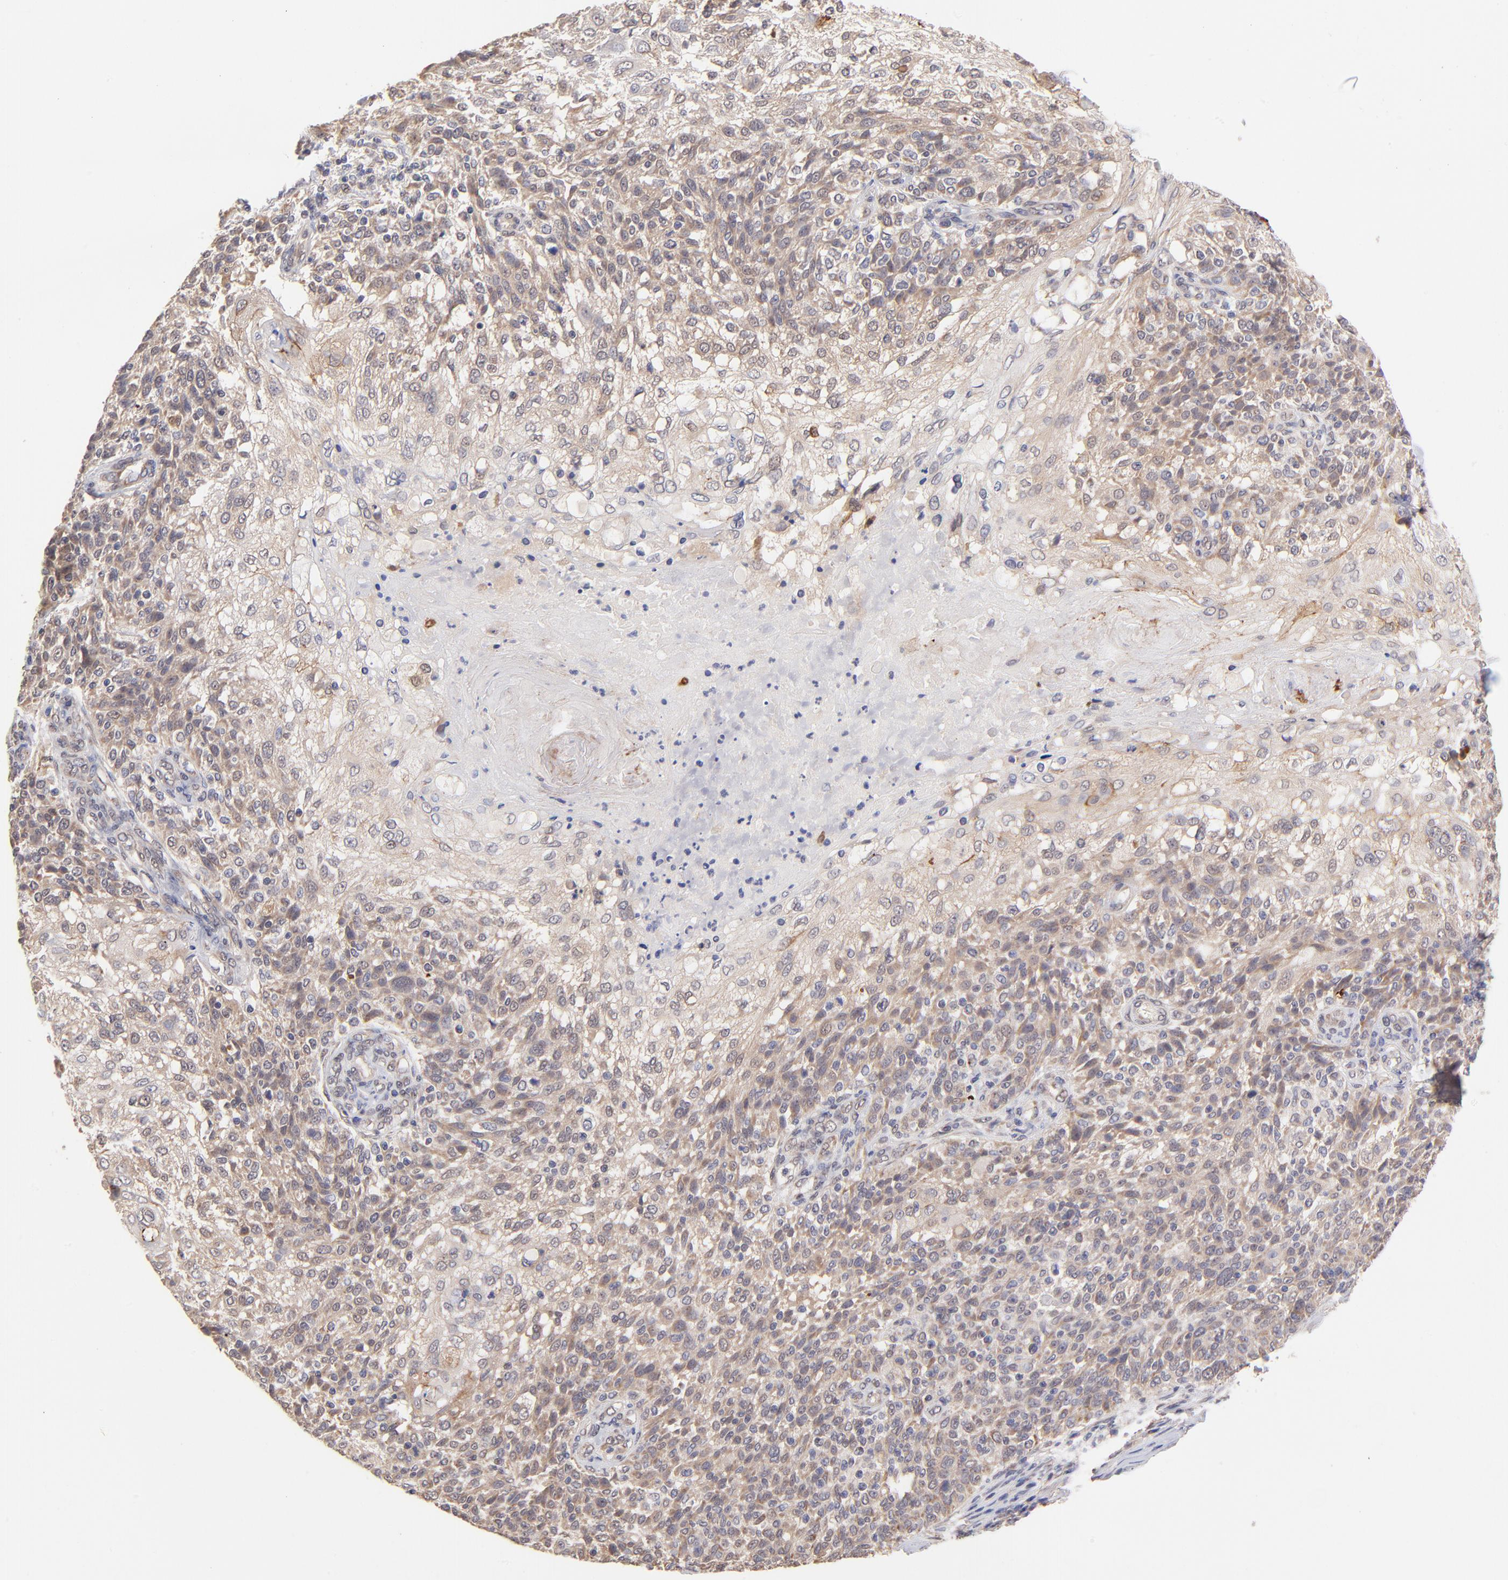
{"staining": {"intensity": "moderate", "quantity": "25%-75%", "location": "cytoplasmic/membranous"}, "tissue": "skin cancer", "cell_type": "Tumor cells", "image_type": "cancer", "snomed": [{"axis": "morphology", "description": "Normal tissue, NOS"}, {"axis": "morphology", "description": "Squamous cell carcinoma, NOS"}, {"axis": "topography", "description": "Skin"}], "caption": "There is medium levels of moderate cytoplasmic/membranous staining in tumor cells of skin cancer (squamous cell carcinoma), as demonstrated by immunohistochemical staining (brown color).", "gene": "UBE2H", "patient": {"sex": "female", "age": 83}}